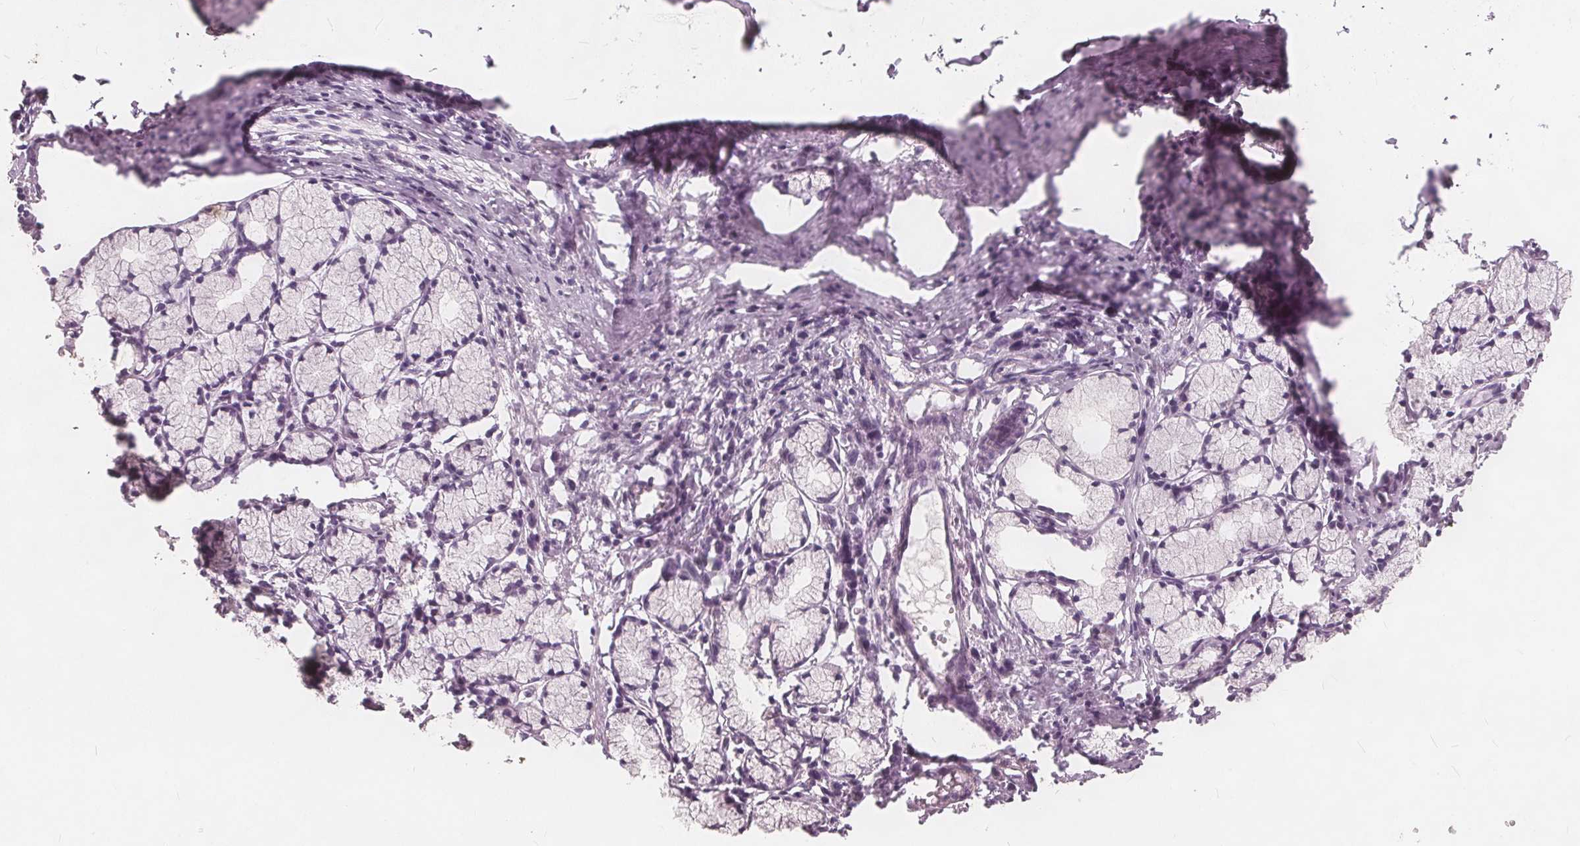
{"staining": {"intensity": "negative", "quantity": "none", "location": "none"}, "tissue": "stomach cancer", "cell_type": "Tumor cells", "image_type": "cancer", "snomed": [{"axis": "morphology", "description": "Adenocarcinoma, NOS"}, {"axis": "topography", "description": "Stomach"}], "caption": "Tumor cells show no significant positivity in stomach cancer (adenocarcinoma).", "gene": "TKFC", "patient": {"sex": "male", "age": 47}}